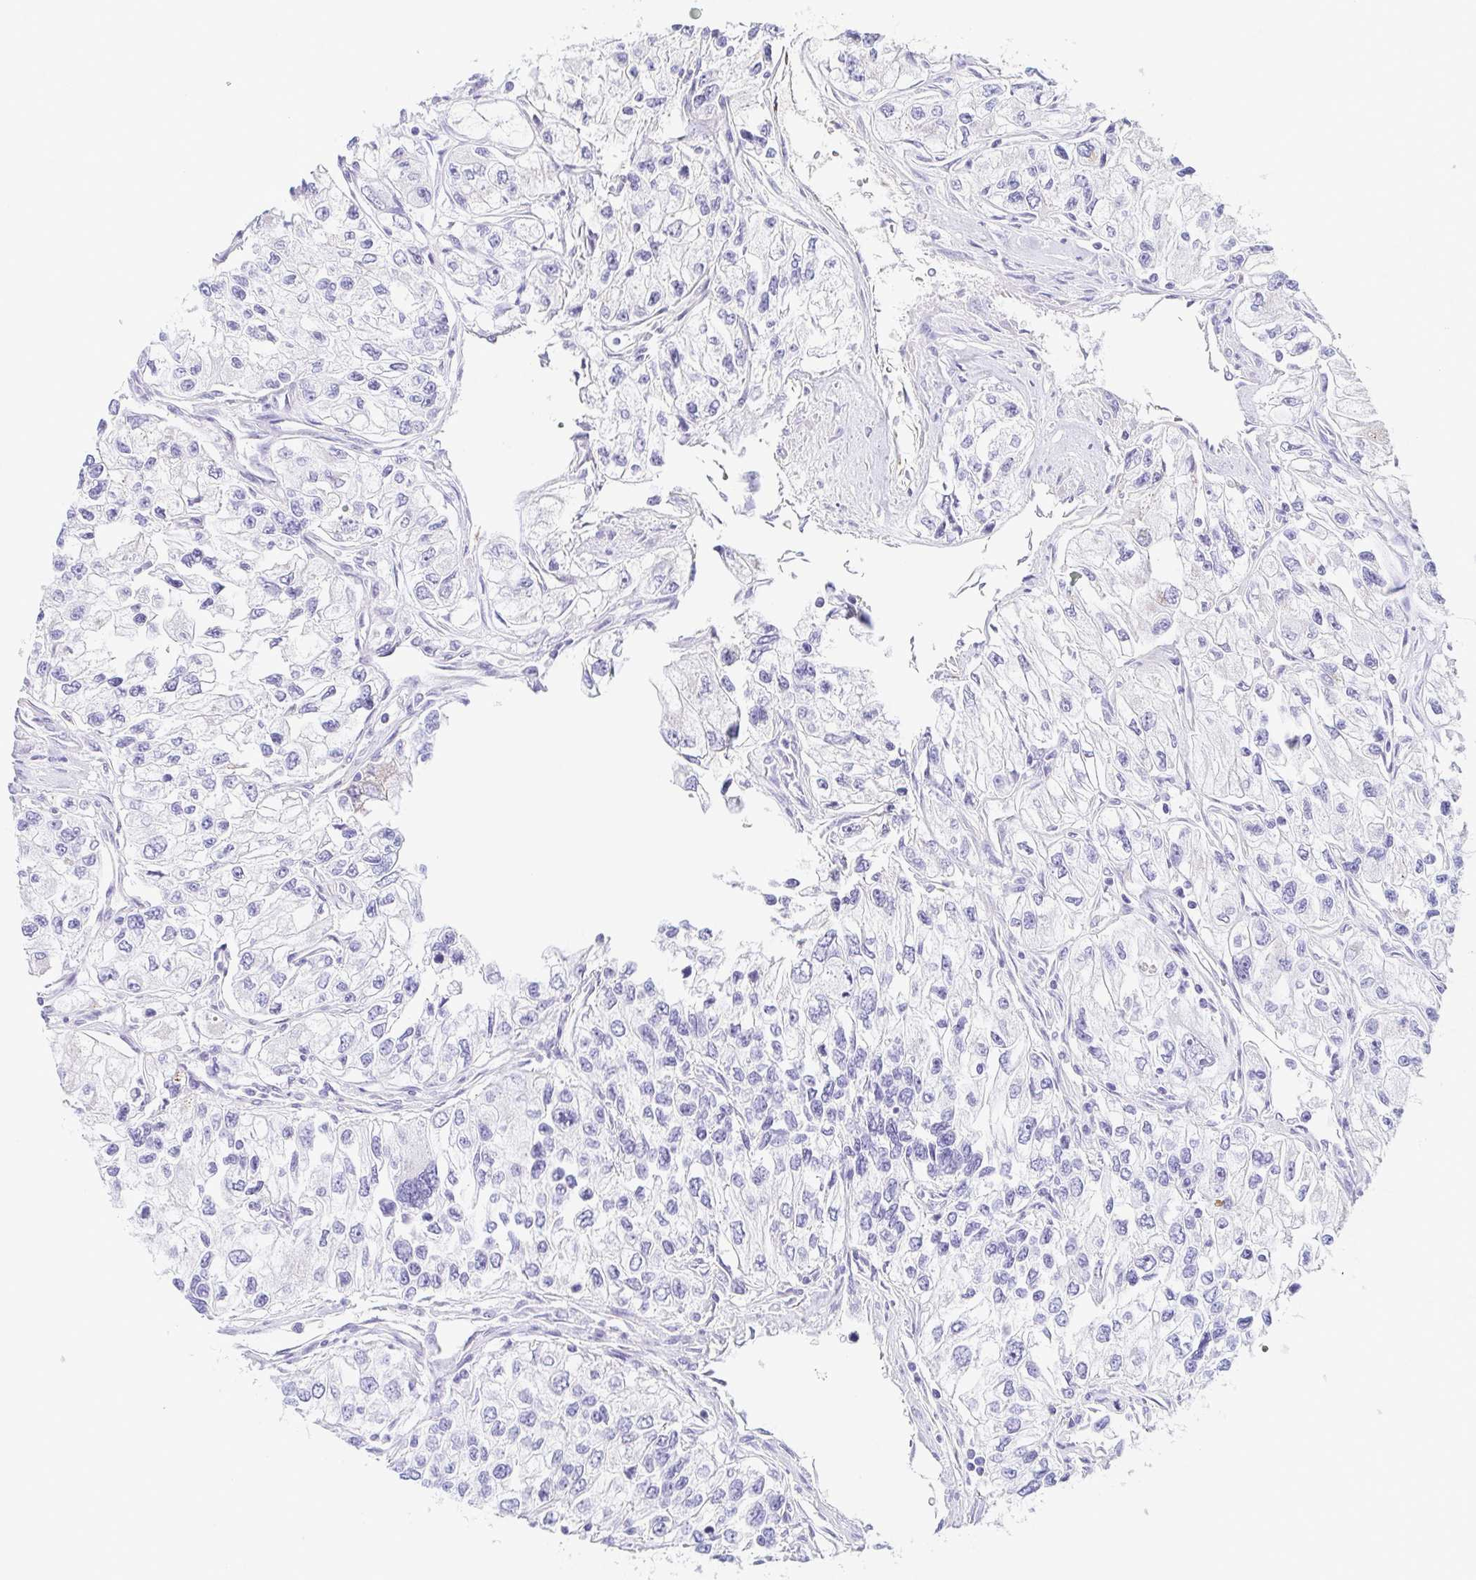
{"staining": {"intensity": "negative", "quantity": "none", "location": "none"}, "tissue": "renal cancer", "cell_type": "Tumor cells", "image_type": "cancer", "snomed": [{"axis": "morphology", "description": "Adenocarcinoma, NOS"}, {"axis": "topography", "description": "Kidney"}], "caption": "DAB (3,3'-diaminobenzidine) immunohistochemical staining of human adenocarcinoma (renal) shows no significant positivity in tumor cells.", "gene": "LDLRAD1", "patient": {"sex": "female", "age": 59}}